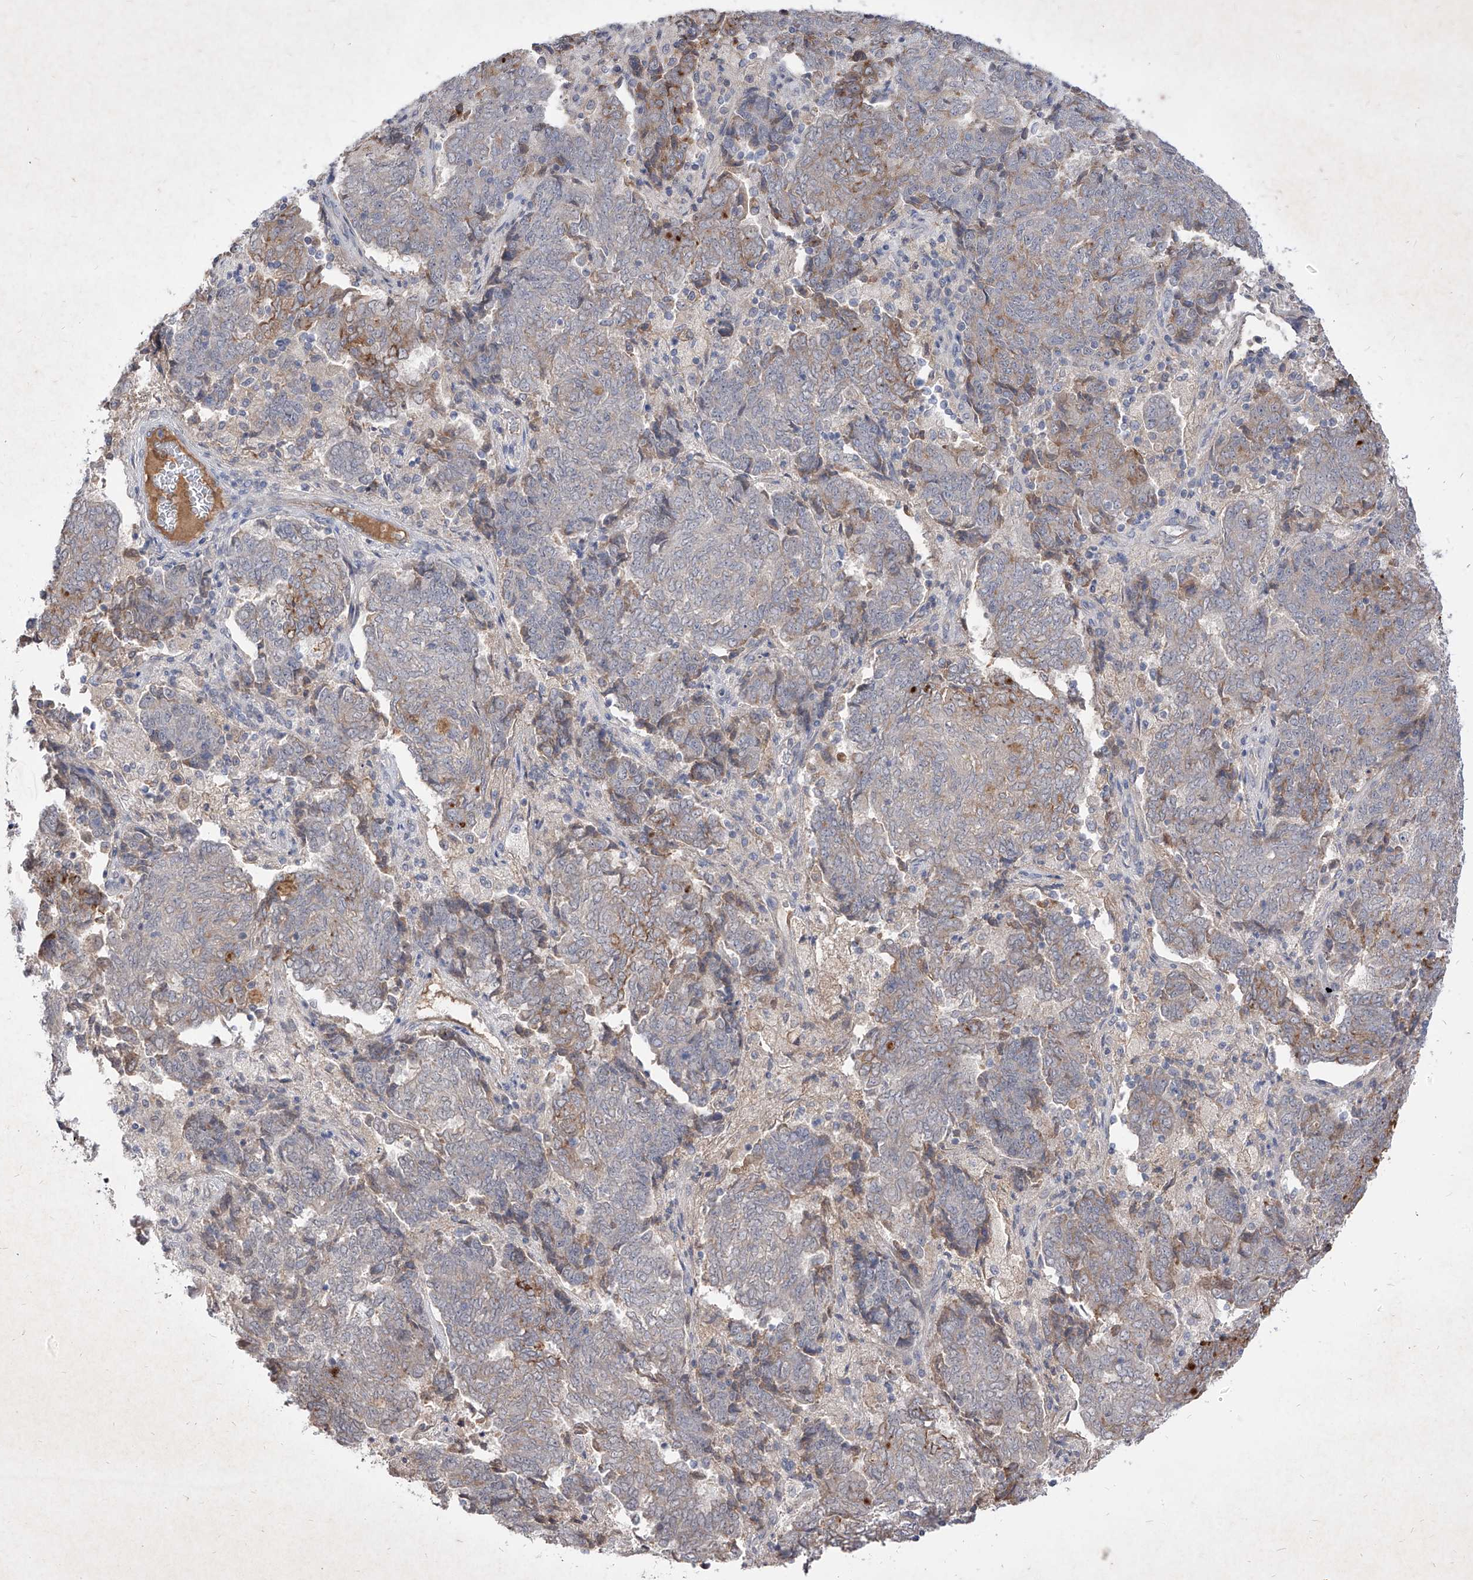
{"staining": {"intensity": "moderate", "quantity": "<25%", "location": "cytoplasmic/membranous"}, "tissue": "endometrial cancer", "cell_type": "Tumor cells", "image_type": "cancer", "snomed": [{"axis": "morphology", "description": "Adenocarcinoma, NOS"}, {"axis": "topography", "description": "Endometrium"}], "caption": "Tumor cells demonstrate low levels of moderate cytoplasmic/membranous positivity in approximately <25% of cells in adenocarcinoma (endometrial).", "gene": "C4A", "patient": {"sex": "female", "age": 80}}